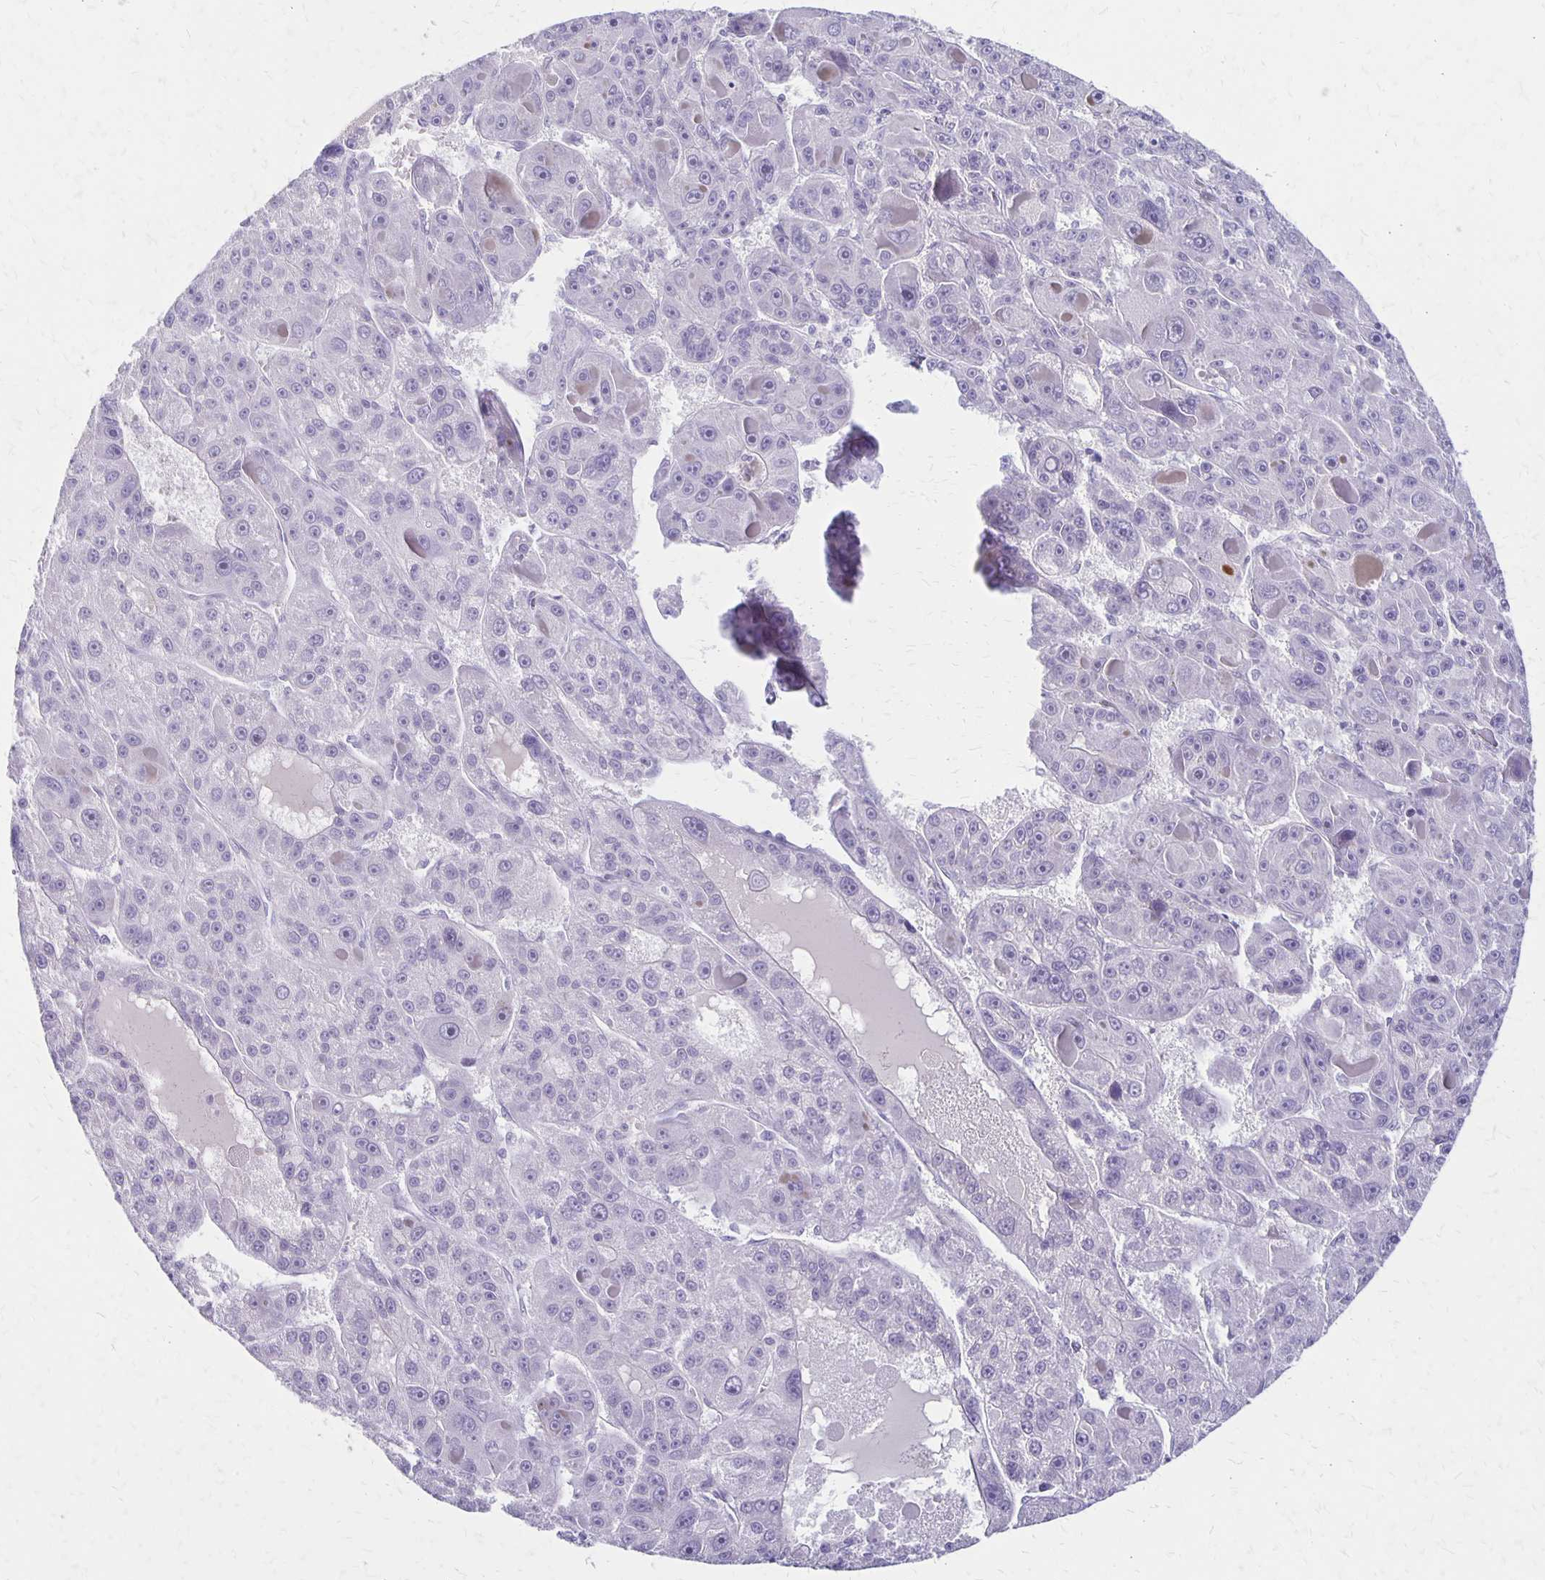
{"staining": {"intensity": "negative", "quantity": "none", "location": "none"}, "tissue": "liver cancer", "cell_type": "Tumor cells", "image_type": "cancer", "snomed": [{"axis": "morphology", "description": "Carcinoma, Hepatocellular, NOS"}, {"axis": "topography", "description": "Liver"}], "caption": "A high-resolution photomicrograph shows immunohistochemistry (IHC) staining of liver cancer (hepatocellular carcinoma), which shows no significant expression in tumor cells.", "gene": "HOMER1", "patient": {"sex": "male", "age": 76}}